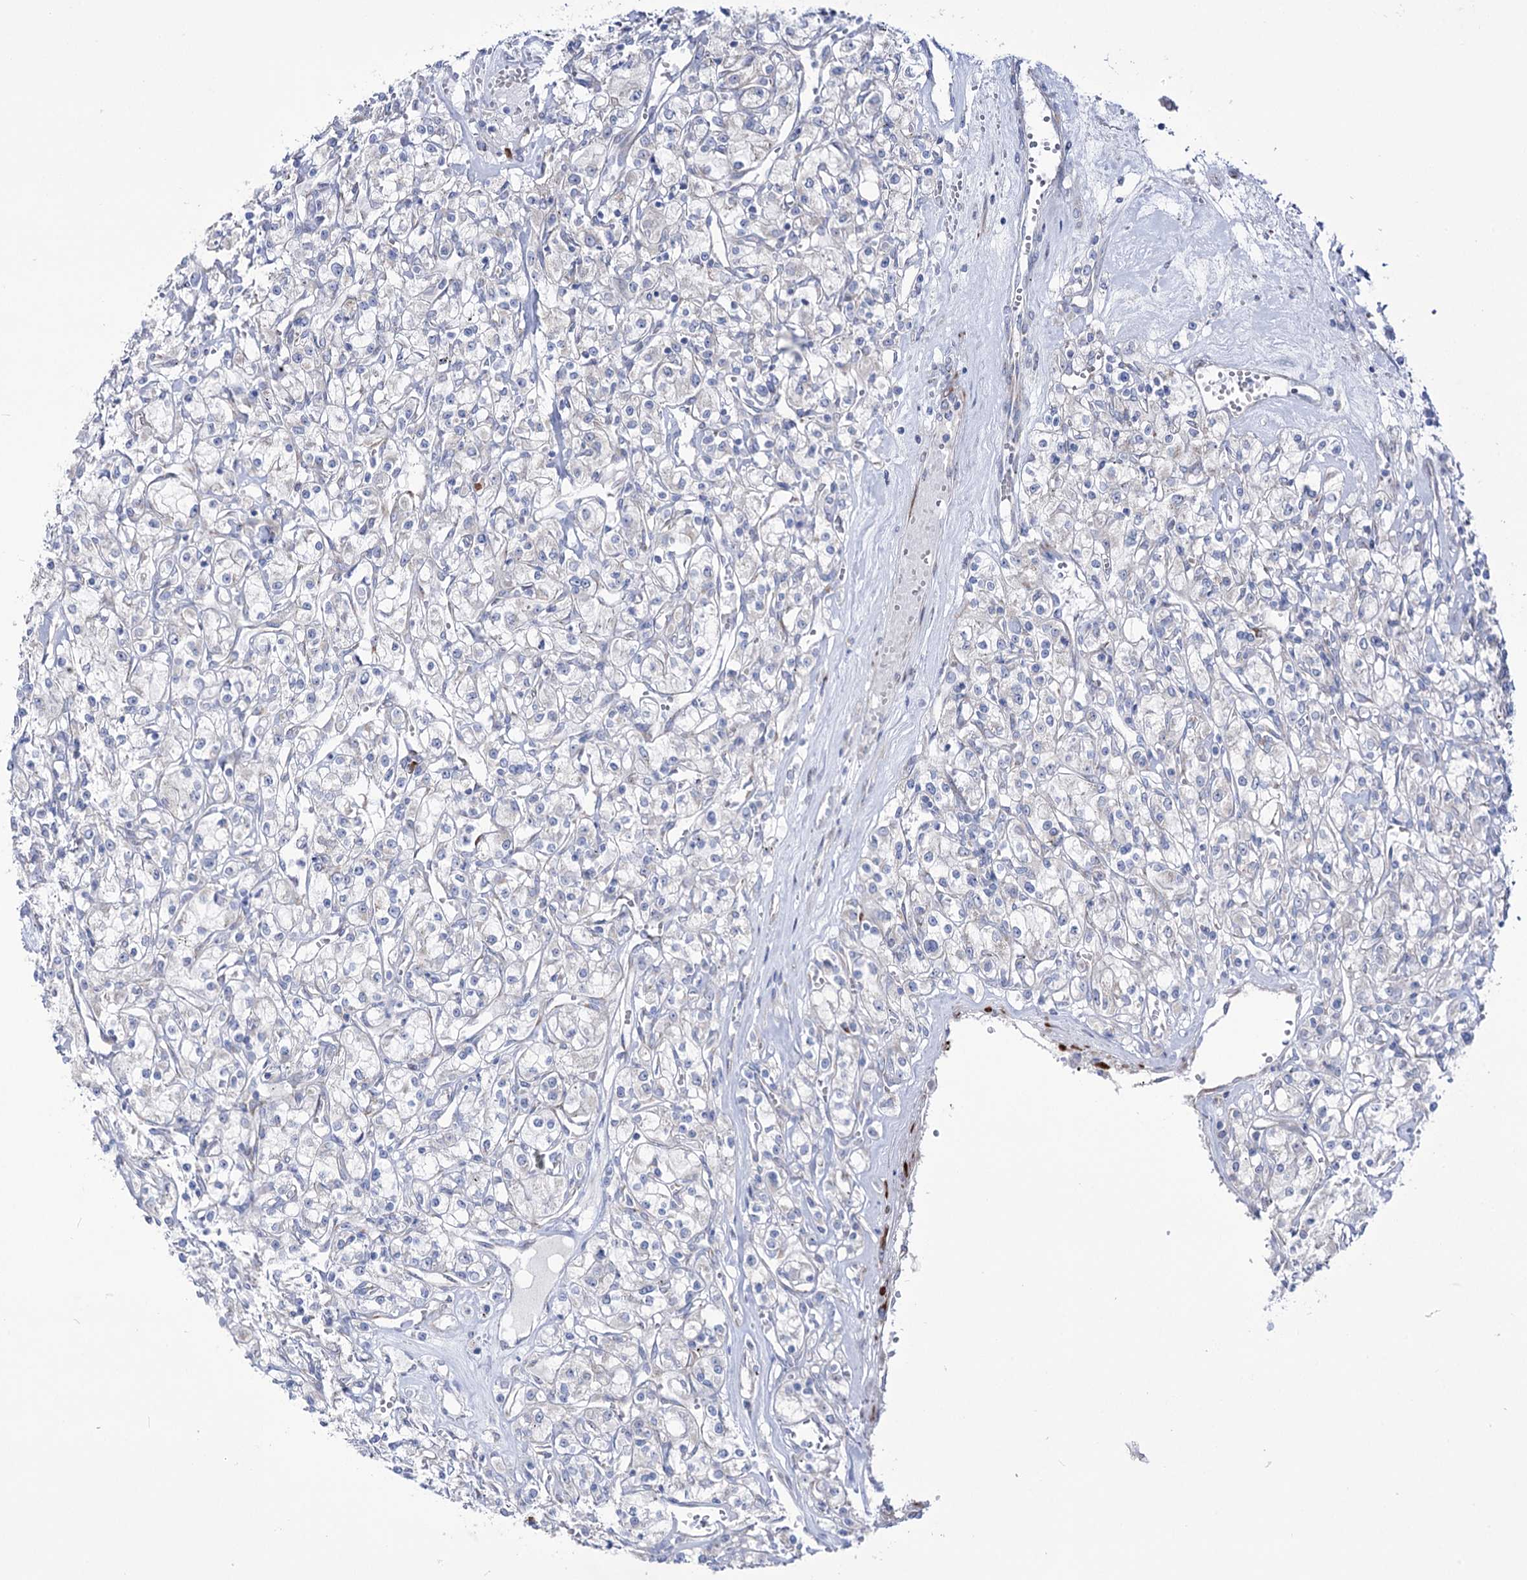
{"staining": {"intensity": "negative", "quantity": "none", "location": "none"}, "tissue": "renal cancer", "cell_type": "Tumor cells", "image_type": "cancer", "snomed": [{"axis": "morphology", "description": "Adenocarcinoma, NOS"}, {"axis": "topography", "description": "Kidney"}], "caption": "Tumor cells are negative for brown protein staining in renal cancer.", "gene": "METTL5", "patient": {"sex": "female", "age": 59}}